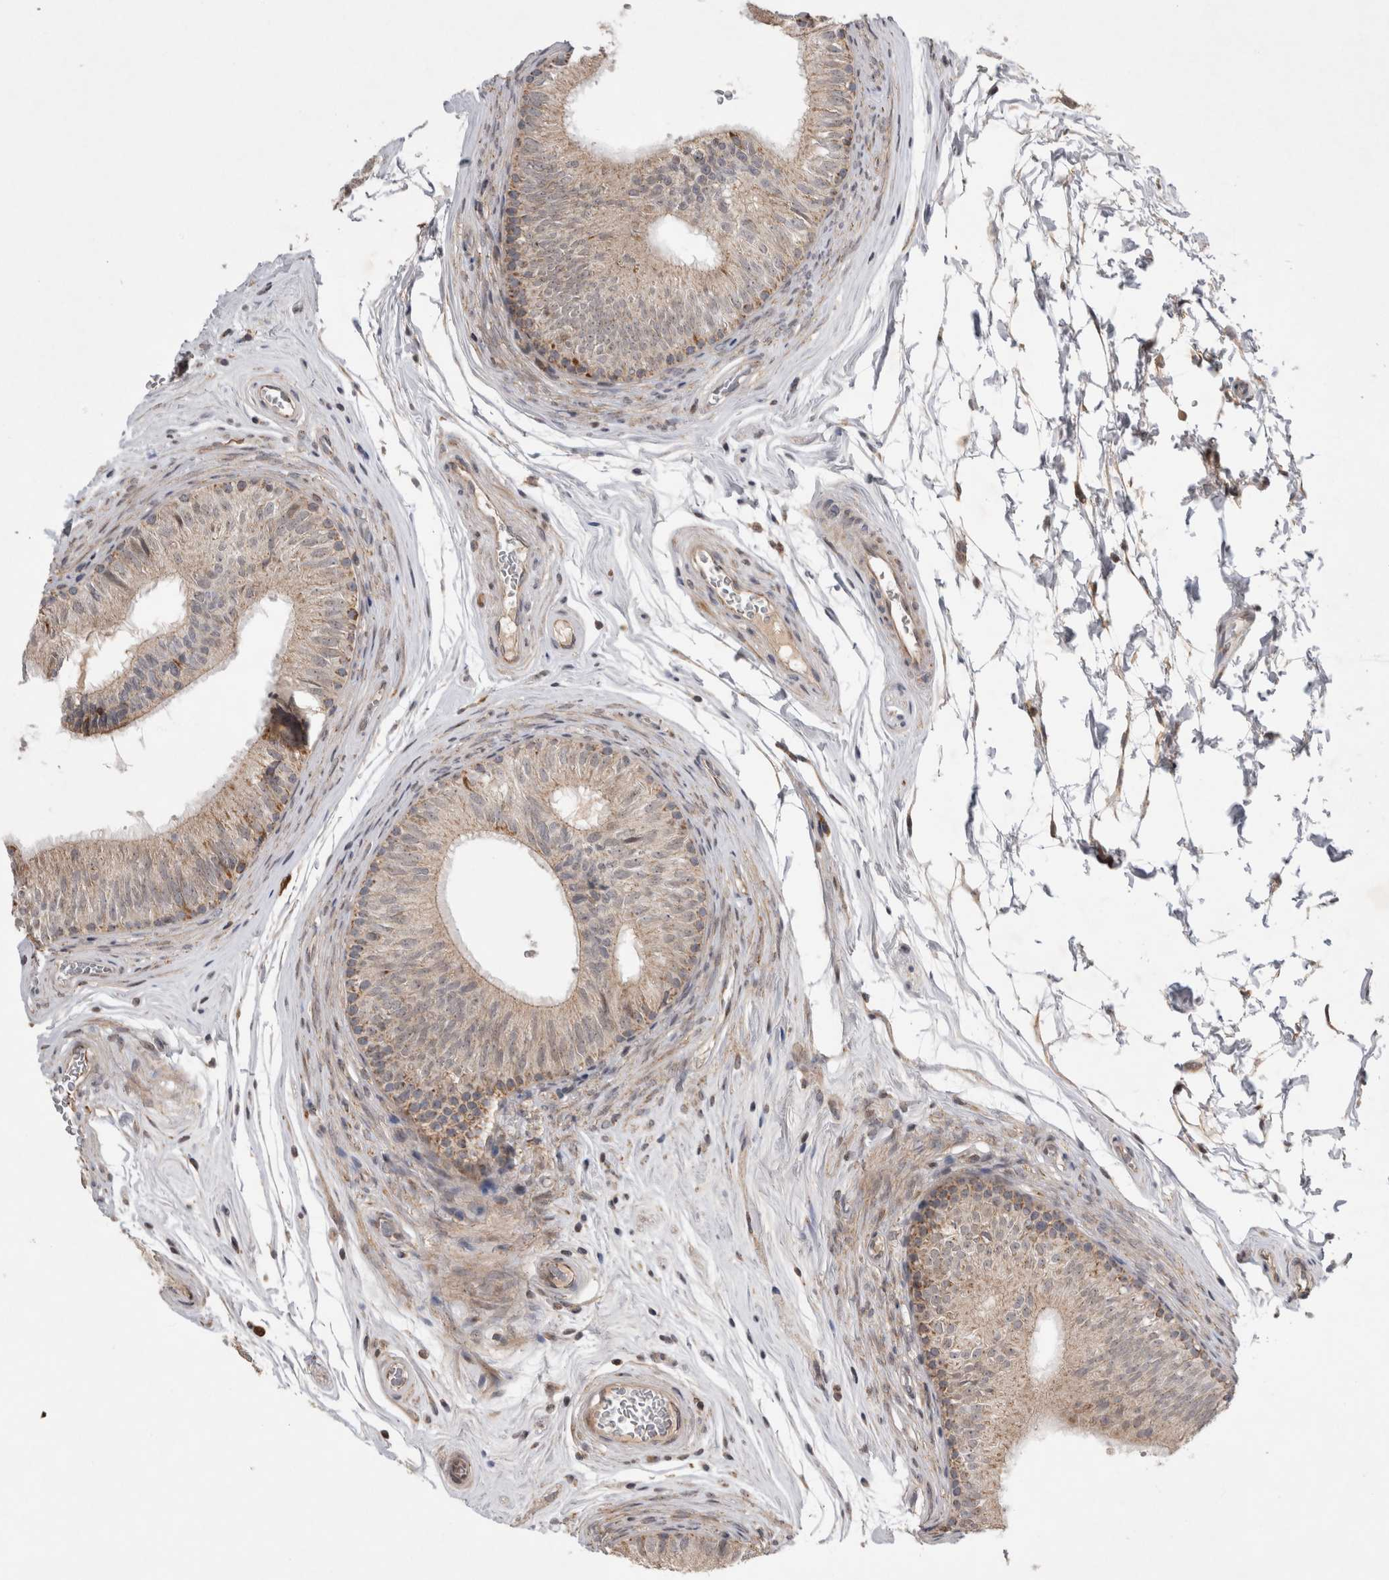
{"staining": {"intensity": "weak", "quantity": ">75%", "location": "cytoplasmic/membranous"}, "tissue": "epididymis", "cell_type": "Glandular cells", "image_type": "normal", "snomed": [{"axis": "morphology", "description": "Normal tissue, NOS"}, {"axis": "topography", "description": "Epididymis"}], "caption": "This image shows benign epididymis stained with immunohistochemistry (IHC) to label a protein in brown. The cytoplasmic/membranous of glandular cells show weak positivity for the protein. Nuclei are counter-stained blue.", "gene": "KCNIP1", "patient": {"sex": "male", "age": 36}}